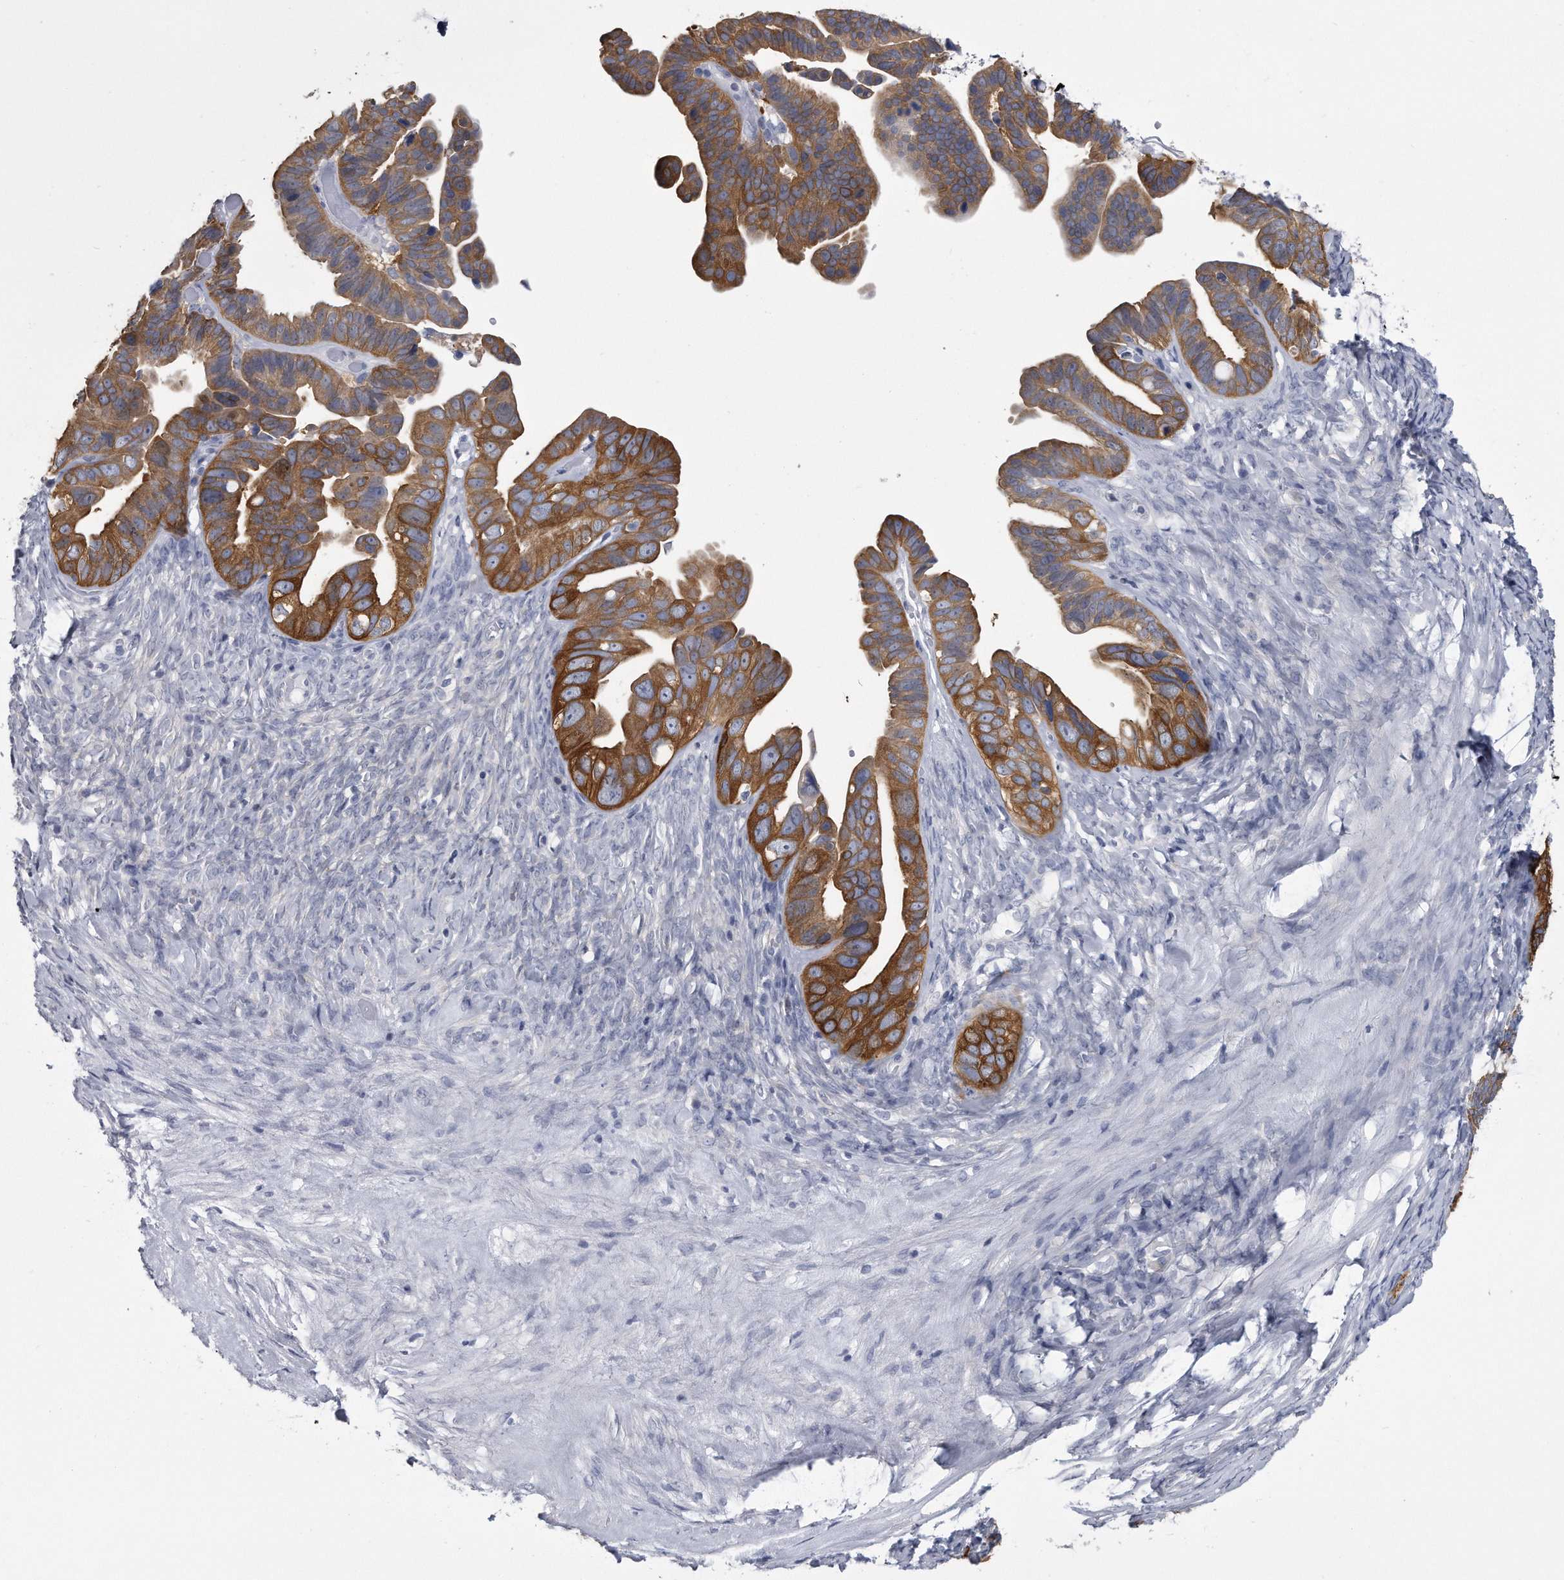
{"staining": {"intensity": "strong", "quantity": ">75%", "location": "cytoplasmic/membranous"}, "tissue": "ovarian cancer", "cell_type": "Tumor cells", "image_type": "cancer", "snomed": [{"axis": "morphology", "description": "Cystadenocarcinoma, serous, NOS"}, {"axis": "topography", "description": "Ovary"}], "caption": "Protein staining of serous cystadenocarcinoma (ovarian) tissue reveals strong cytoplasmic/membranous staining in about >75% of tumor cells. The staining was performed using DAB to visualize the protein expression in brown, while the nuclei were stained in blue with hematoxylin (Magnification: 20x).", "gene": "PYGB", "patient": {"sex": "female", "age": 56}}